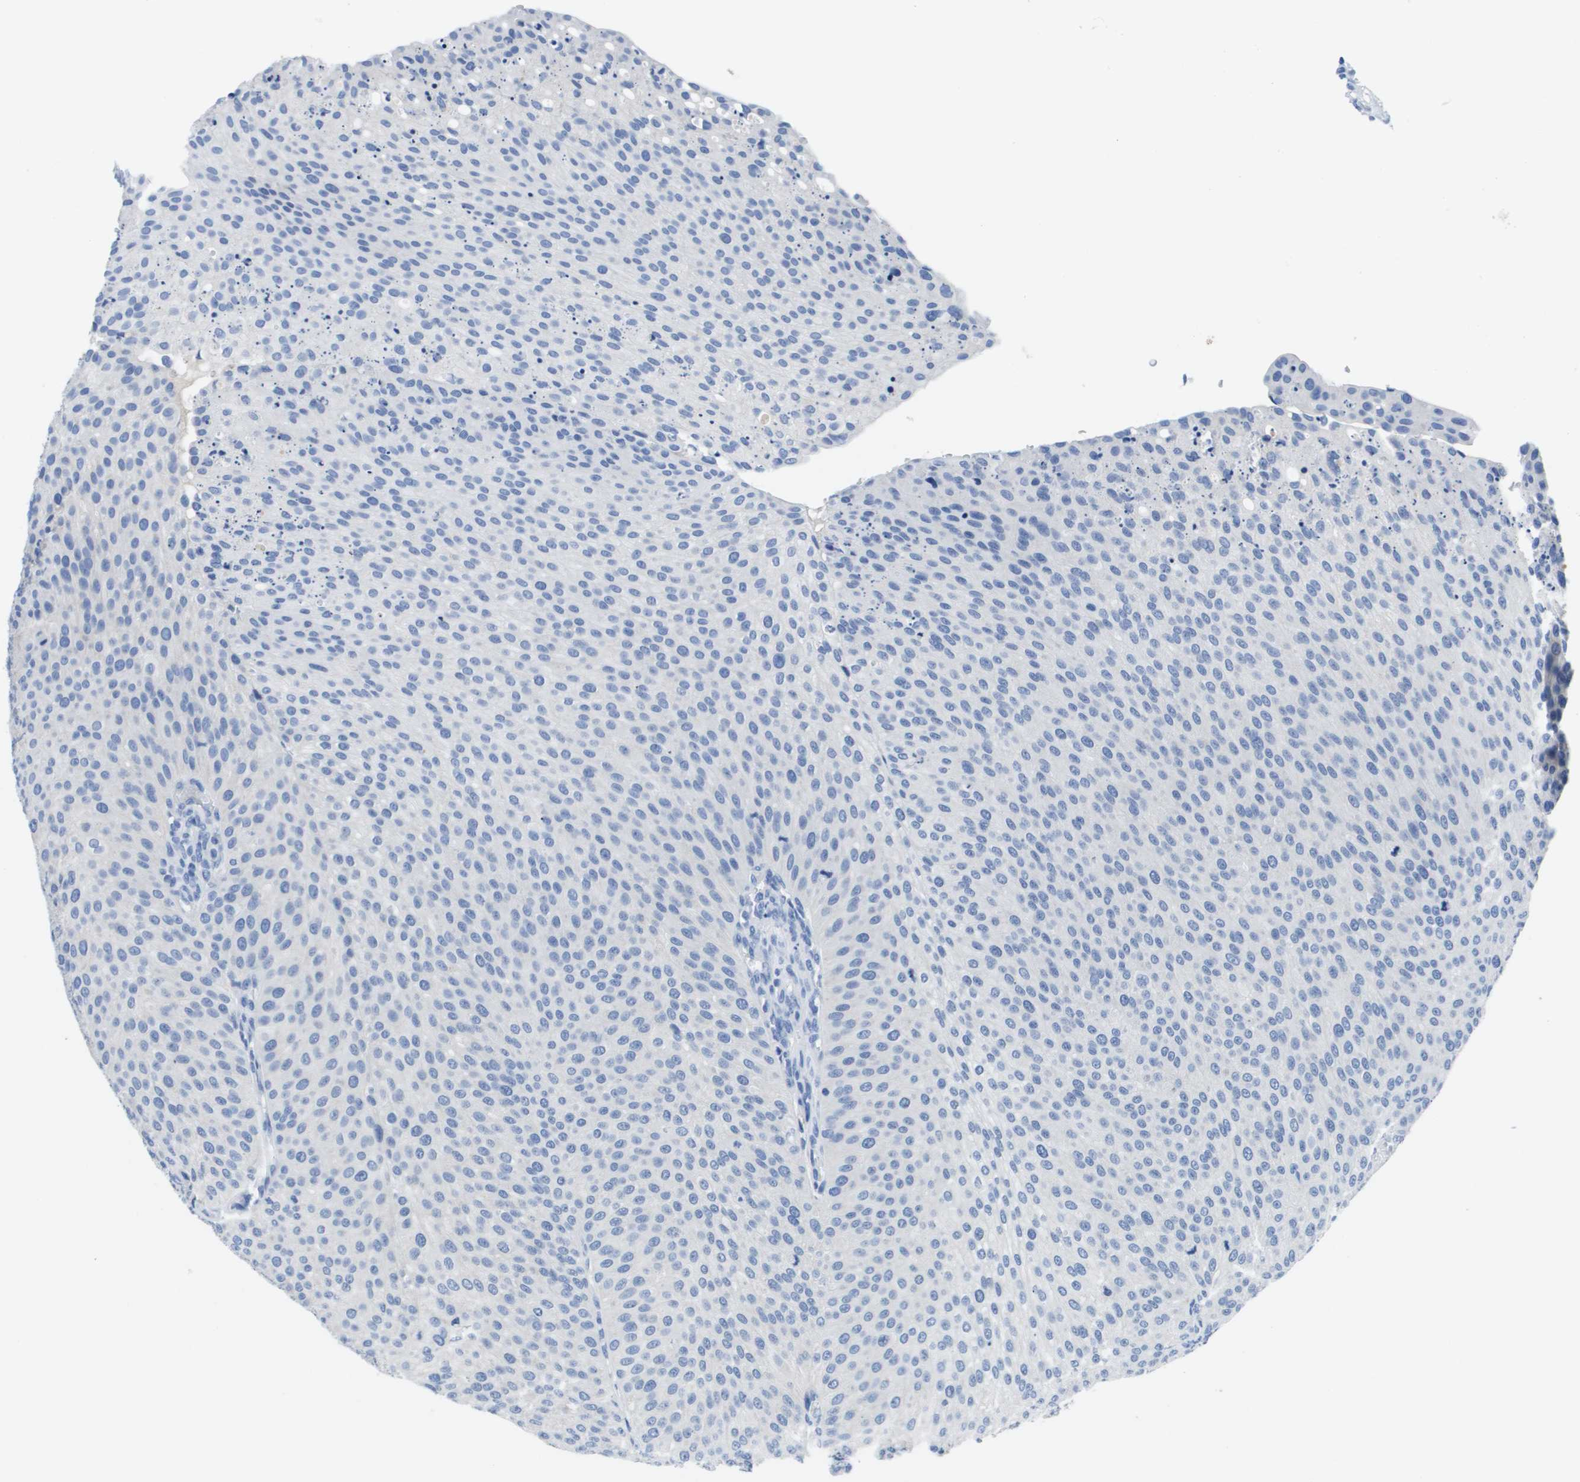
{"staining": {"intensity": "negative", "quantity": "none", "location": "none"}, "tissue": "urothelial cancer", "cell_type": "Tumor cells", "image_type": "cancer", "snomed": [{"axis": "morphology", "description": "Urothelial carcinoma, Low grade"}, {"axis": "topography", "description": "Smooth muscle"}, {"axis": "topography", "description": "Urinary bladder"}], "caption": "Protein analysis of urothelial cancer shows no significant expression in tumor cells.", "gene": "MS4A1", "patient": {"sex": "male", "age": 60}}